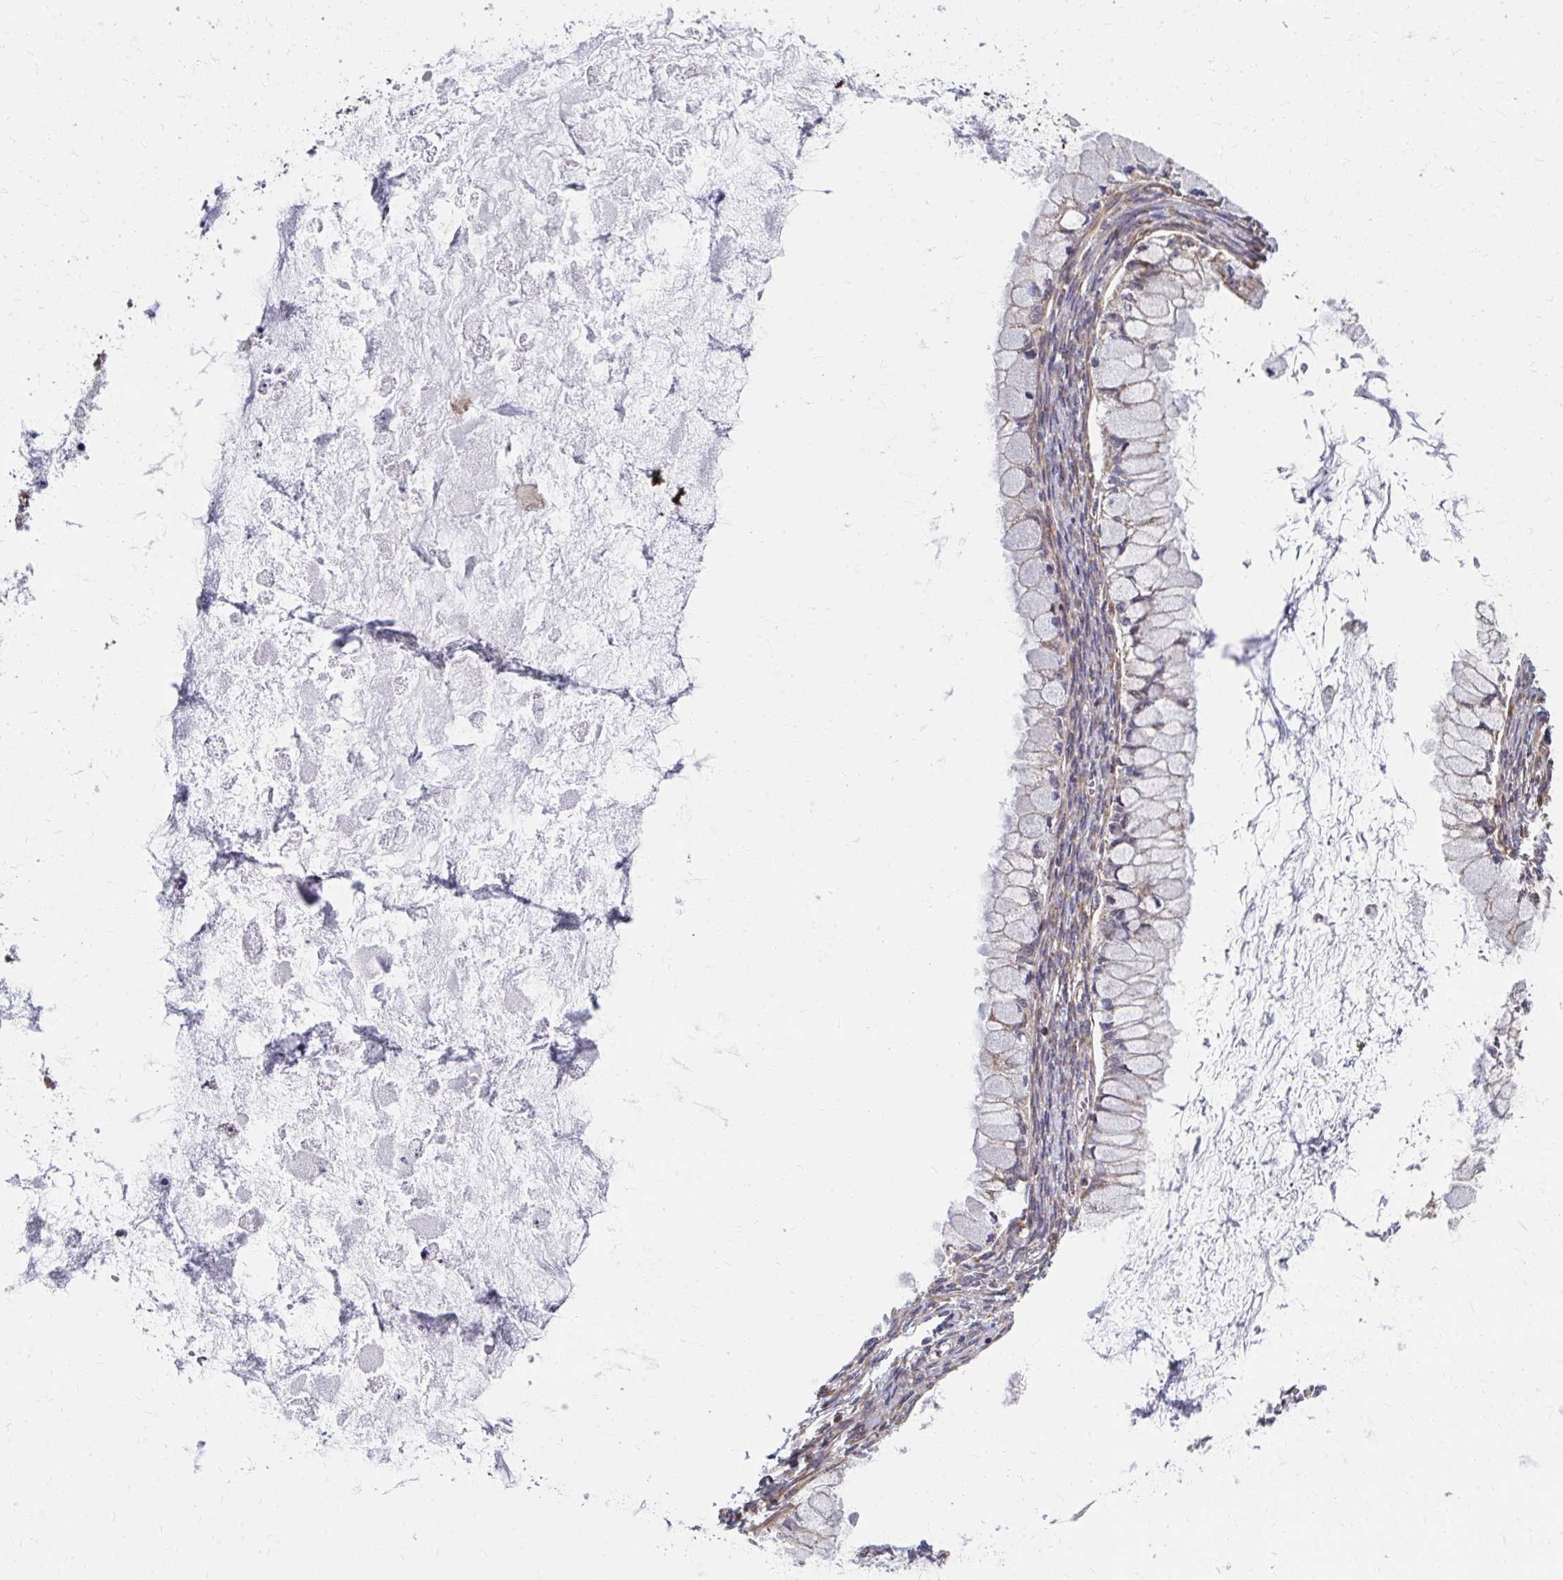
{"staining": {"intensity": "weak", "quantity": "25%-75%", "location": "cytoplasmic/membranous"}, "tissue": "ovarian cancer", "cell_type": "Tumor cells", "image_type": "cancer", "snomed": [{"axis": "morphology", "description": "Cystadenocarcinoma, mucinous, NOS"}, {"axis": "topography", "description": "Ovary"}], "caption": "Immunohistochemistry (IHC) (DAB (3,3'-diaminobenzidine)) staining of ovarian cancer shows weak cytoplasmic/membranous protein positivity in about 25%-75% of tumor cells.", "gene": "ZNF778", "patient": {"sex": "female", "age": 34}}